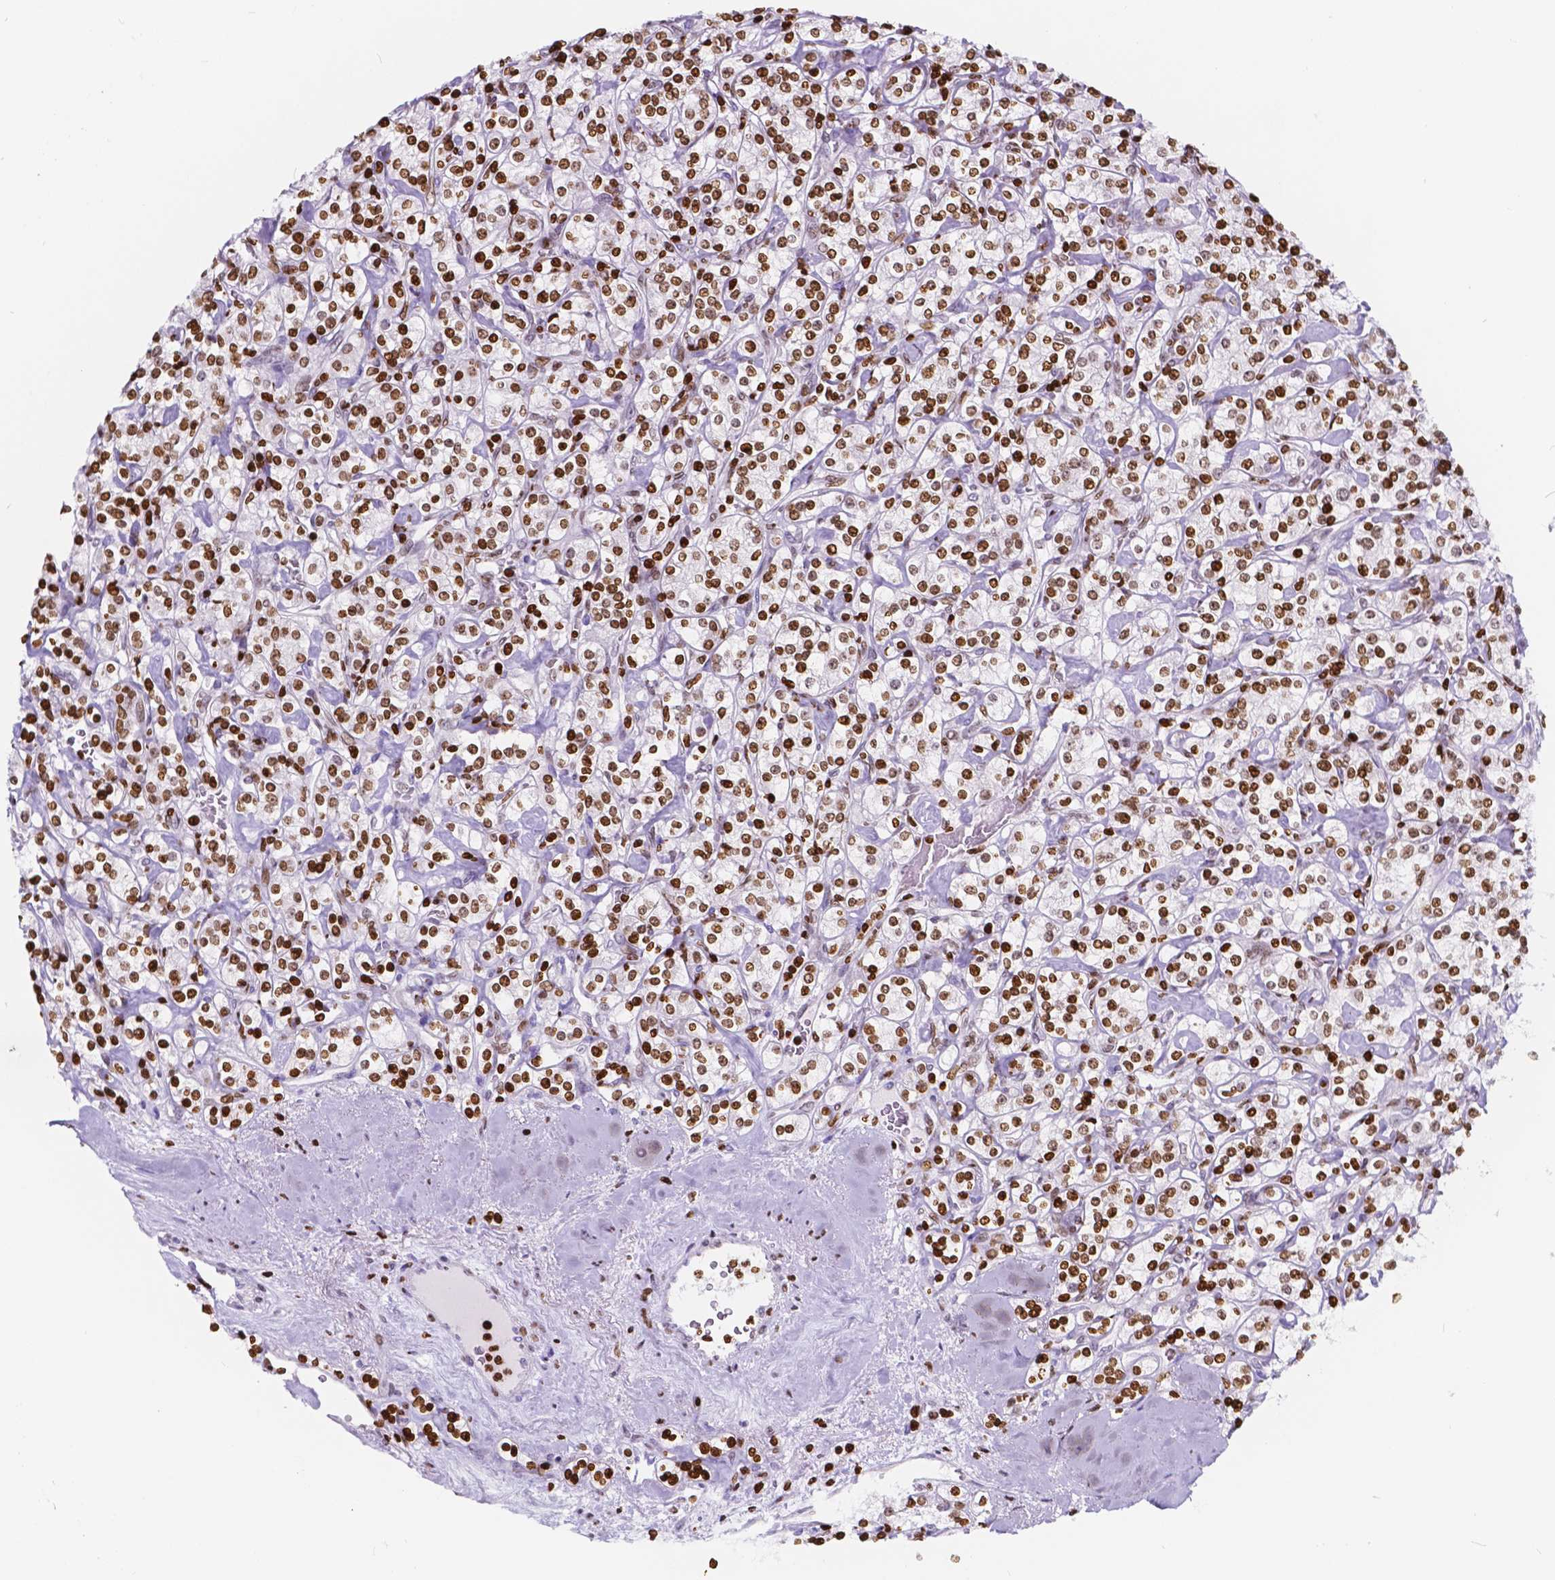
{"staining": {"intensity": "strong", "quantity": ">75%", "location": "nuclear"}, "tissue": "renal cancer", "cell_type": "Tumor cells", "image_type": "cancer", "snomed": [{"axis": "morphology", "description": "Adenocarcinoma, NOS"}, {"axis": "topography", "description": "Kidney"}], "caption": "A brown stain labels strong nuclear positivity of a protein in adenocarcinoma (renal) tumor cells. The staining is performed using DAB (3,3'-diaminobenzidine) brown chromogen to label protein expression. The nuclei are counter-stained blue using hematoxylin.", "gene": "CBY3", "patient": {"sex": "male", "age": 77}}